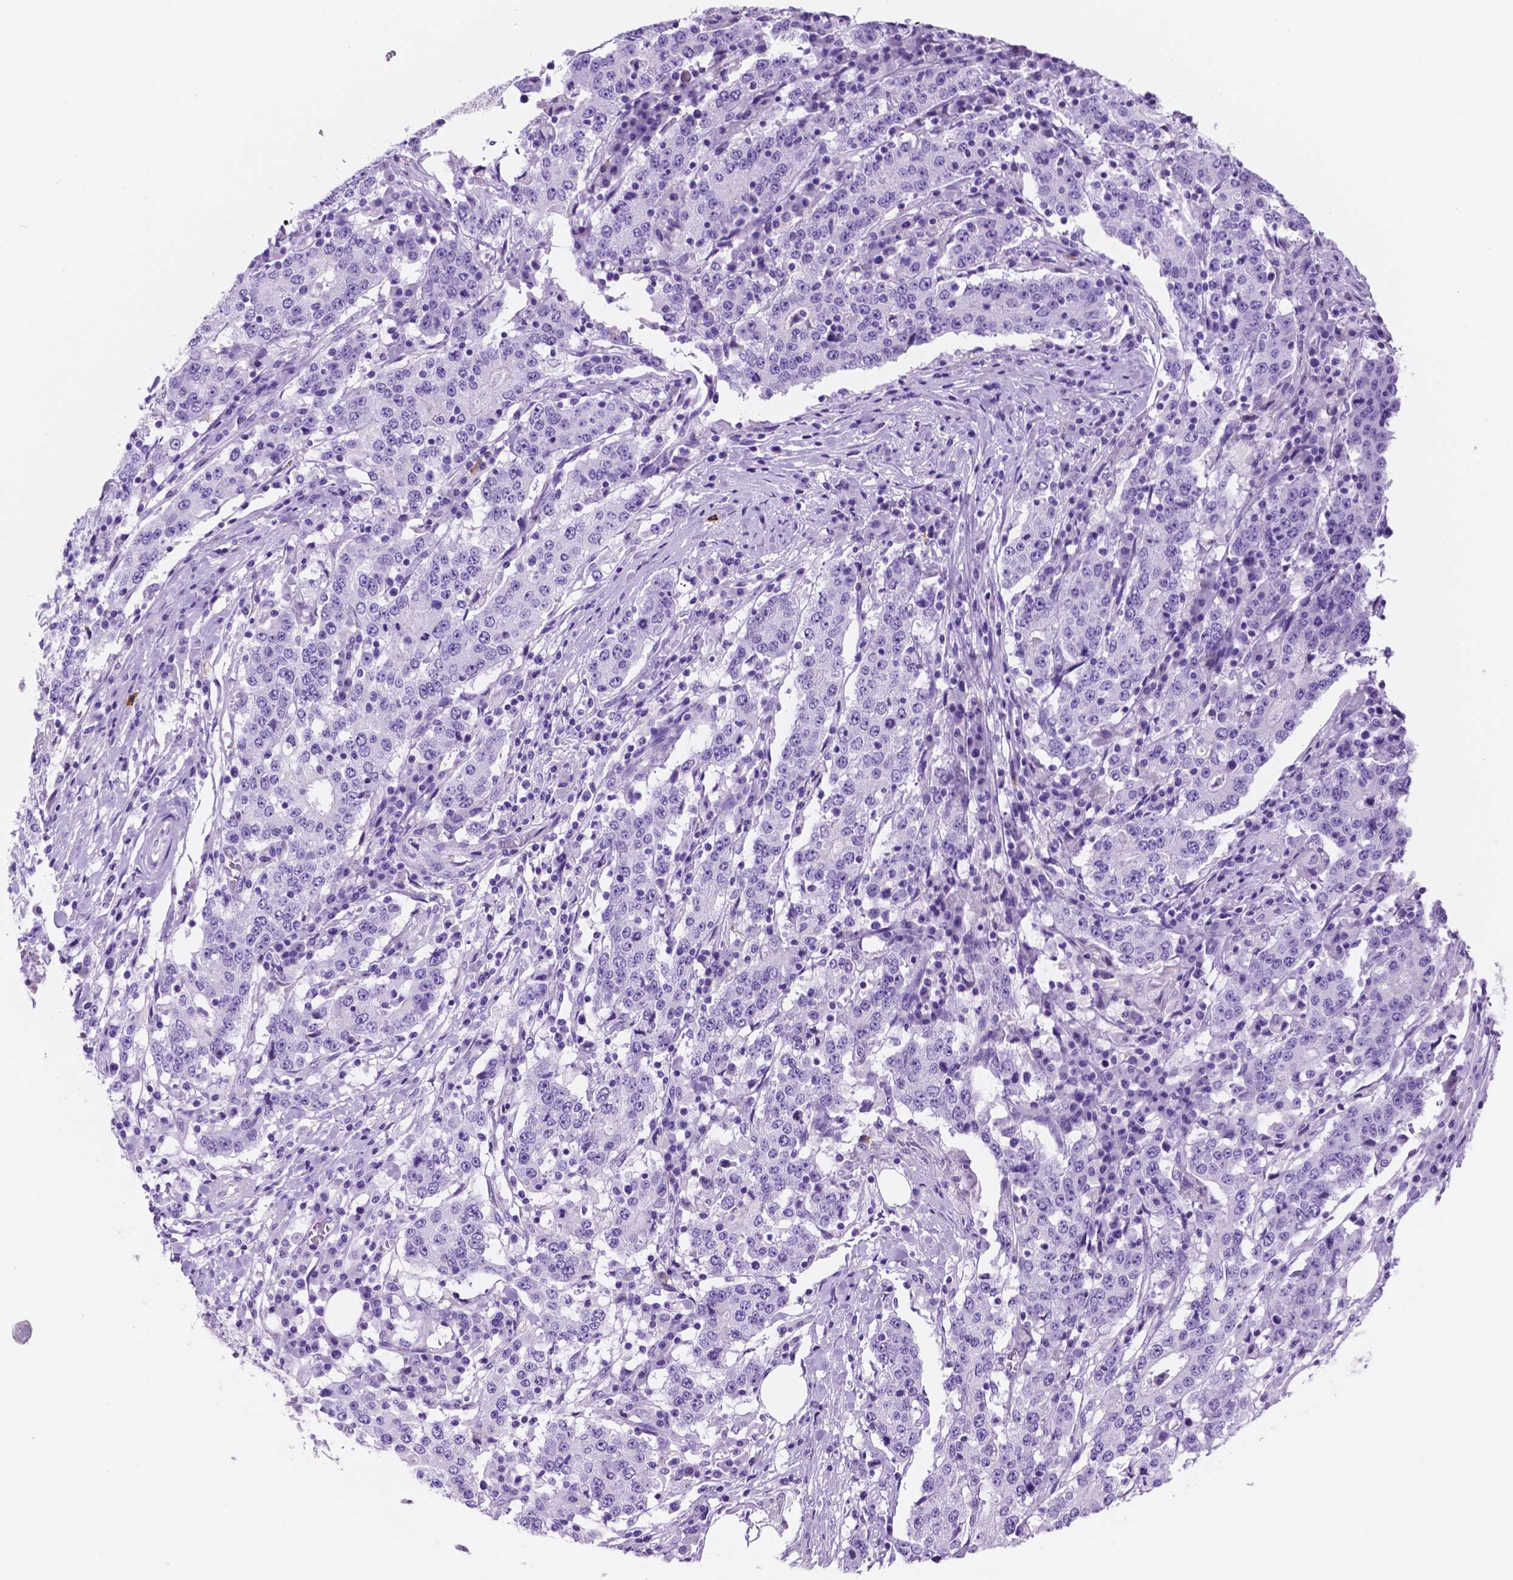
{"staining": {"intensity": "negative", "quantity": "none", "location": "none"}, "tissue": "stomach cancer", "cell_type": "Tumor cells", "image_type": "cancer", "snomed": [{"axis": "morphology", "description": "Adenocarcinoma, NOS"}, {"axis": "topography", "description": "Stomach"}], "caption": "The photomicrograph displays no staining of tumor cells in stomach cancer (adenocarcinoma).", "gene": "FOXB2", "patient": {"sex": "male", "age": 59}}